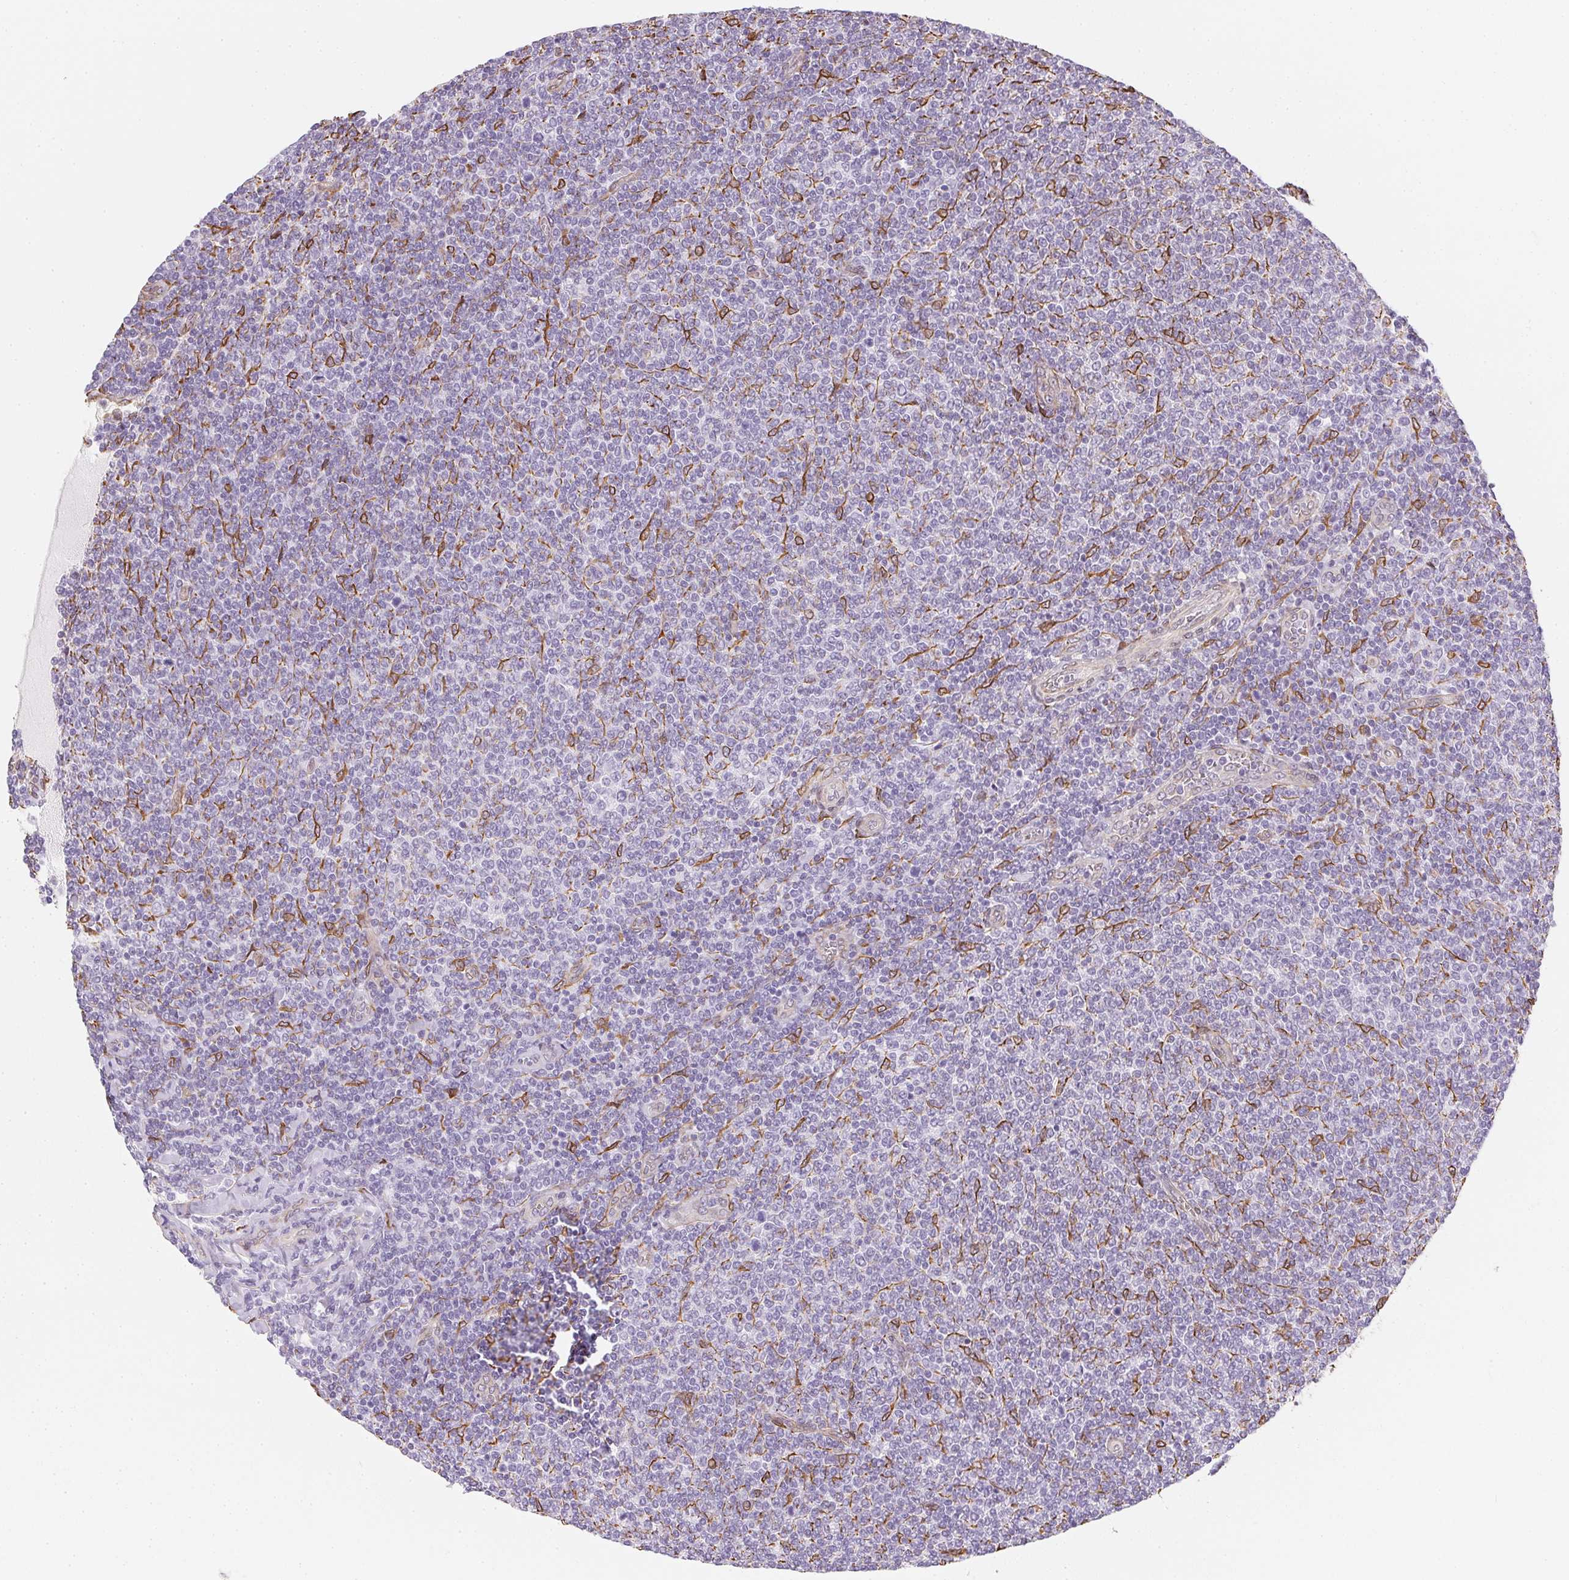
{"staining": {"intensity": "negative", "quantity": "none", "location": "none"}, "tissue": "lymphoma", "cell_type": "Tumor cells", "image_type": "cancer", "snomed": [{"axis": "morphology", "description": "Malignant lymphoma, non-Hodgkin's type, Low grade"}, {"axis": "topography", "description": "Lymph node"}], "caption": "Human lymphoma stained for a protein using immunohistochemistry shows no staining in tumor cells.", "gene": "RSBN1", "patient": {"sex": "male", "age": 52}}